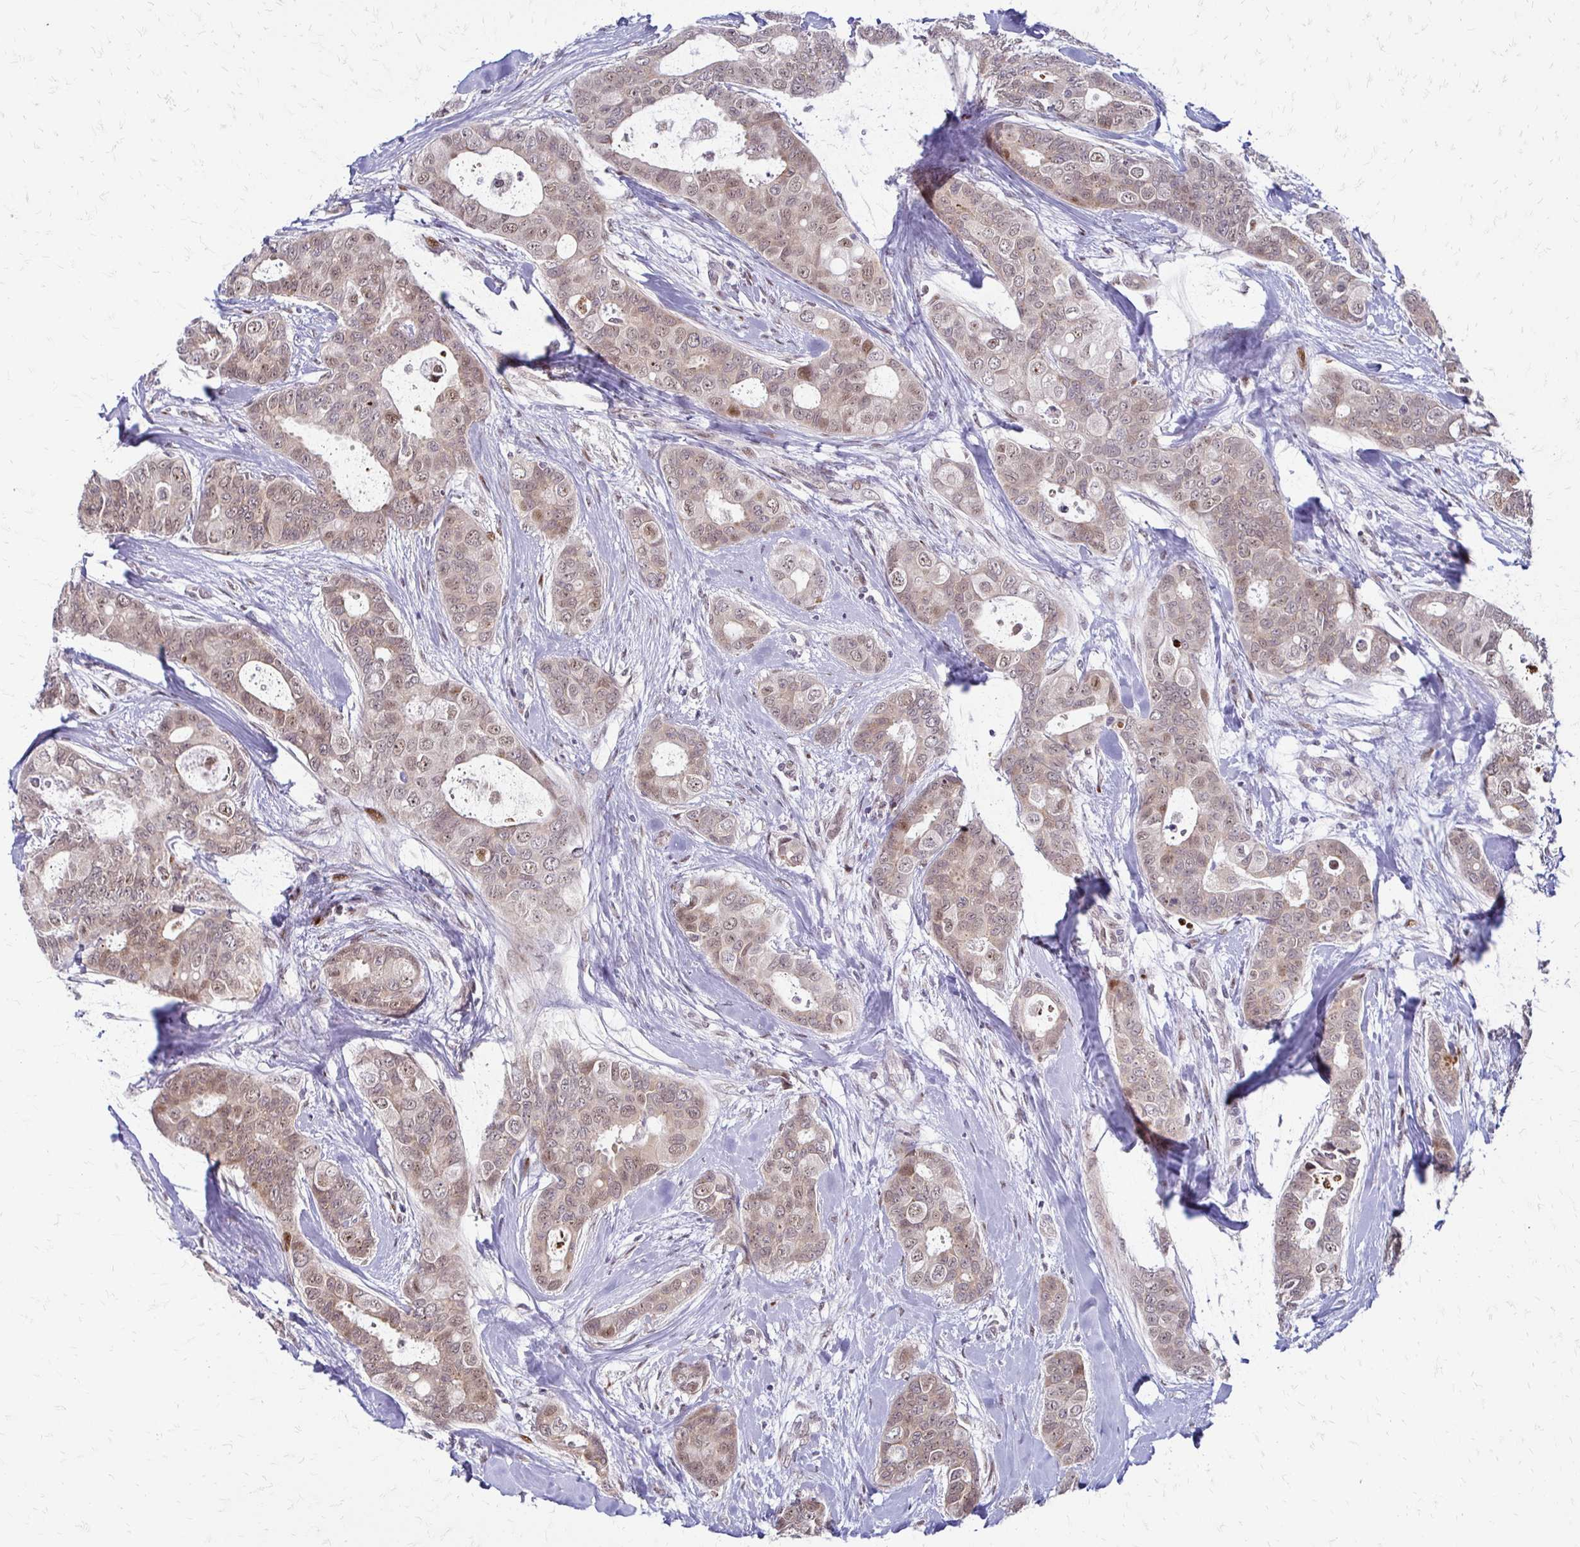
{"staining": {"intensity": "moderate", "quantity": ">75%", "location": "cytoplasmic/membranous,nuclear"}, "tissue": "breast cancer", "cell_type": "Tumor cells", "image_type": "cancer", "snomed": [{"axis": "morphology", "description": "Duct carcinoma"}, {"axis": "topography", "description": "Breast"}], "caption": "IHC staining of breast intraductal carcinoma, which exhibits medium levels of moderate cytoplasmic/membranous and nuclear positivity in approximately >75% of tumor cells indicating moderate cytoplasmic/membranous and nuclear protein expression. The staining was performed using DAB (brown) for protein detection and nuclei were counterstained in hematoxylin (blue).", "gene": "TRIR", "patient": {"sex": "female", "age": 45}}